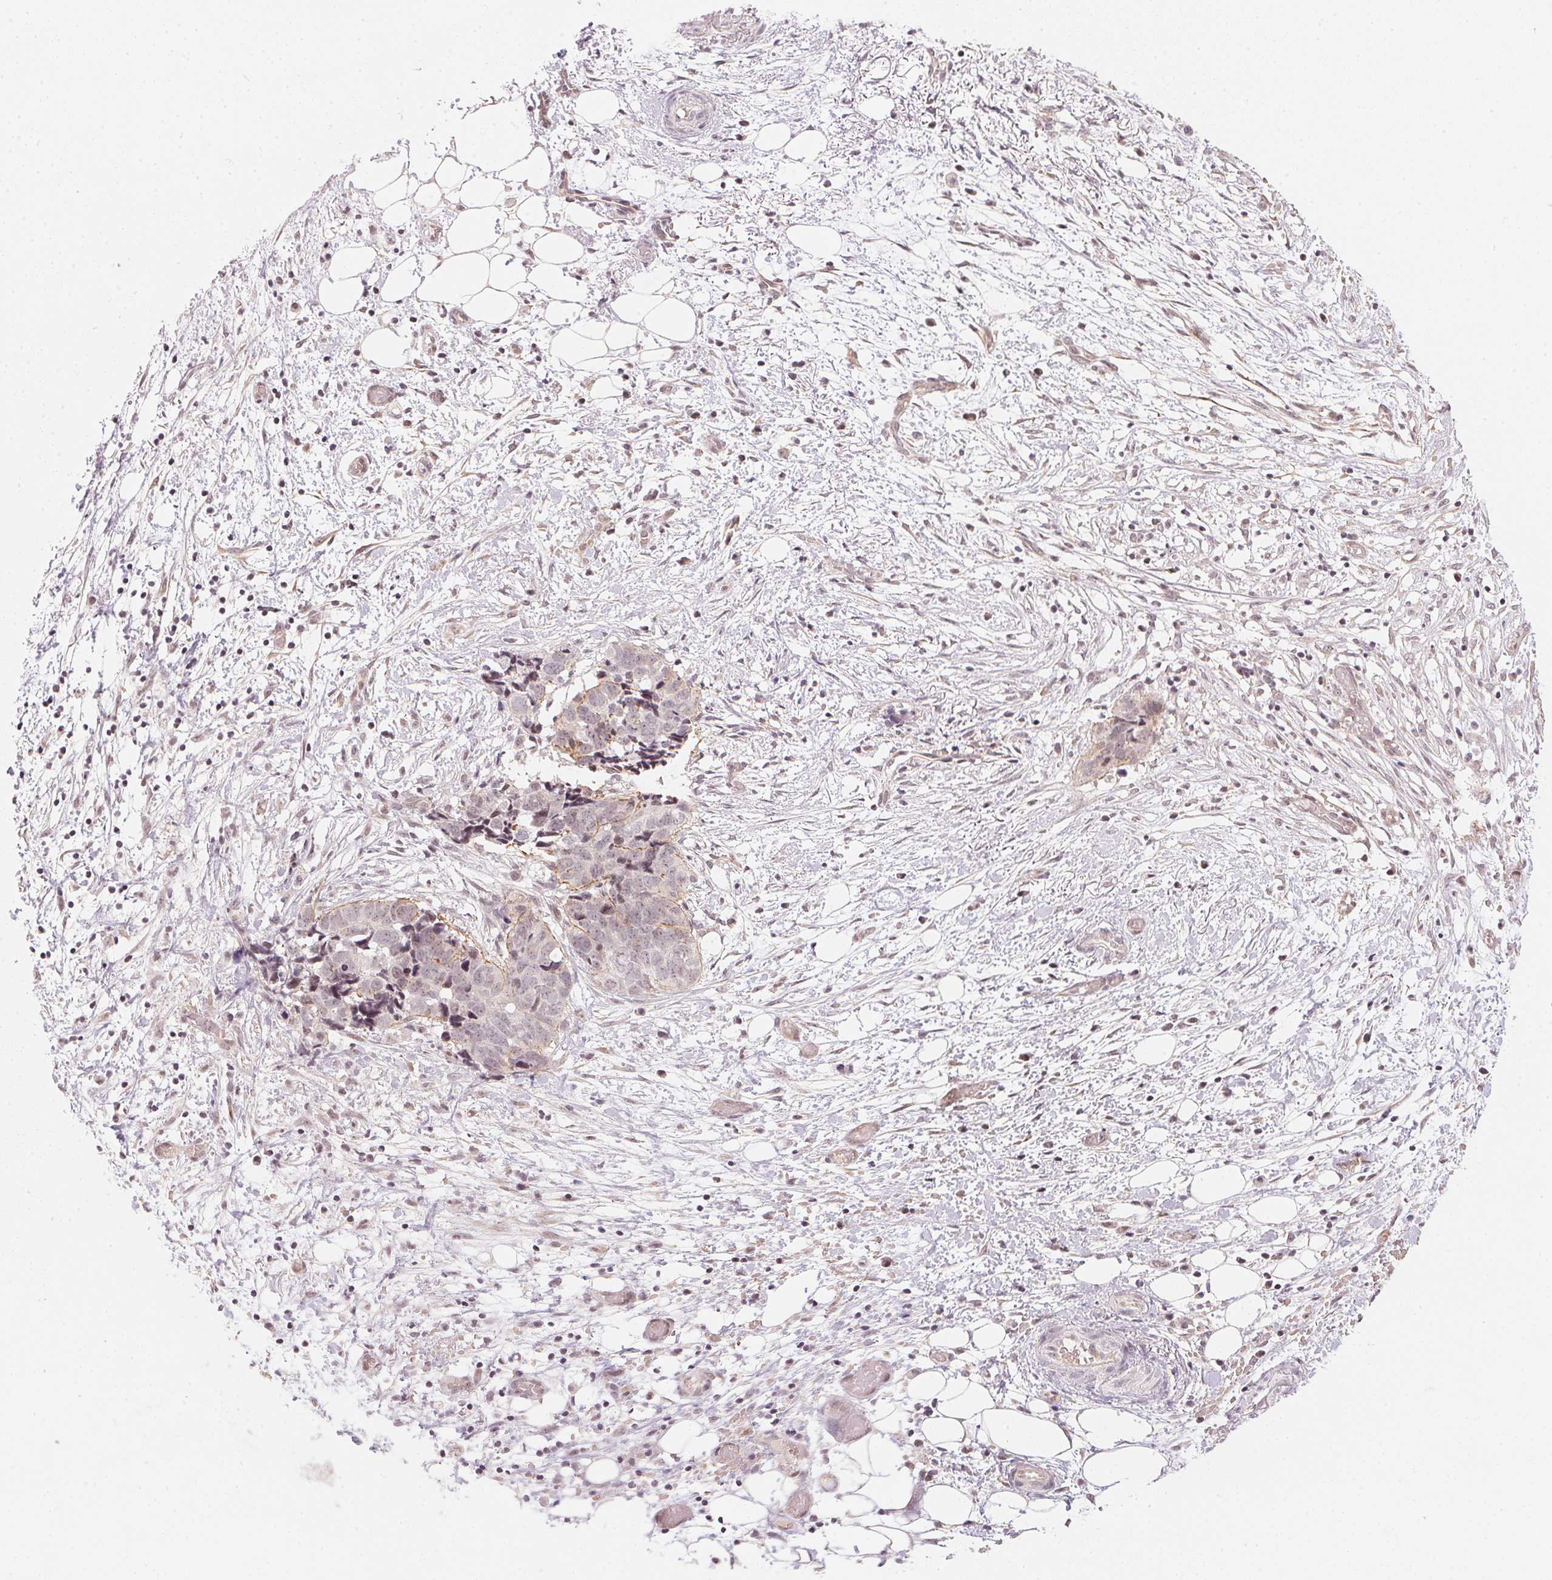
{"staining": {"intensity": "weak", "quantity": "25%-75%", "location": "cytoplasmic/membranous,nuclear"}, "tissue": "ovarian cancer", "cell_type": "Tumor cells", "image_type": "cancer", "snomed": [{"axis": "morphology", "description": "Cystadenocarcinoma, serous, NOS"}, {"axis": "topography", "description": "Ovary"}], "caption": "This histopathology image shows IHC staining of serous cystadenocarcinoma (ovarian), with low weak cytoplasmic/membranous and nuclear staining in approximately 25%-75% of tumor cells.", "gene": "KAT6A", "patient": {"sex": "female", "age": 69}}